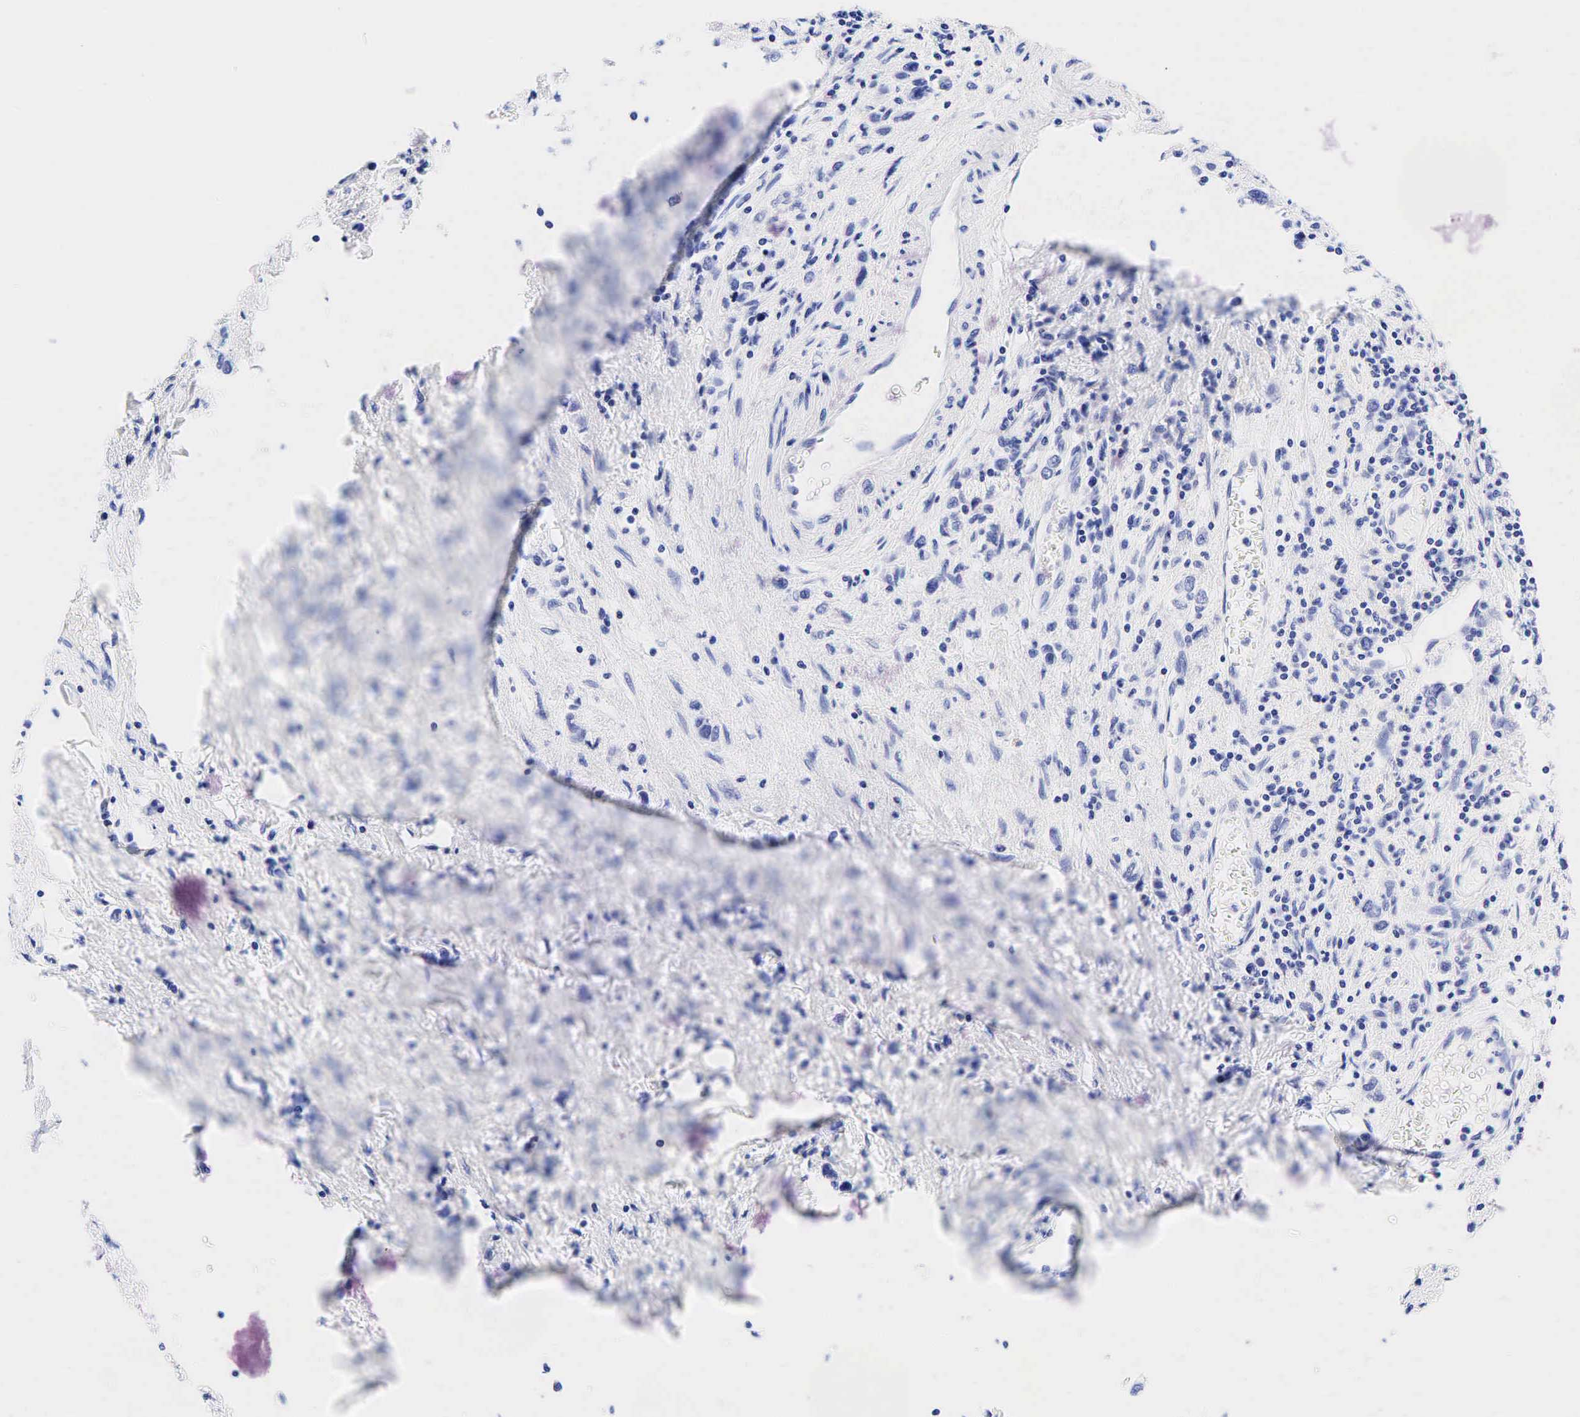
{"staining": {"intensity": "negative", "quantity": "none", "location": "none"}, "tissue": "stomach cancer", "cell_type": "Tumor cells", "image_type": "cancer", "snomed": [{"axis": "morphology", "description": "Adenocarcinoma, NOS"}, {"axis": "topography", "description": "Stomach, upper"}], "caption": "An immunohistochemistry histopathology image of stomach cancer is shown. There is no staining in tumor cells of stomach cancer. Brightfield microscopy of immunohistochemistry stained with DAB (brown) and hematoxylin (blue), captured at high magnification.", "gene": "ESR1", "patient": {"sex": "male", "age": 76}}